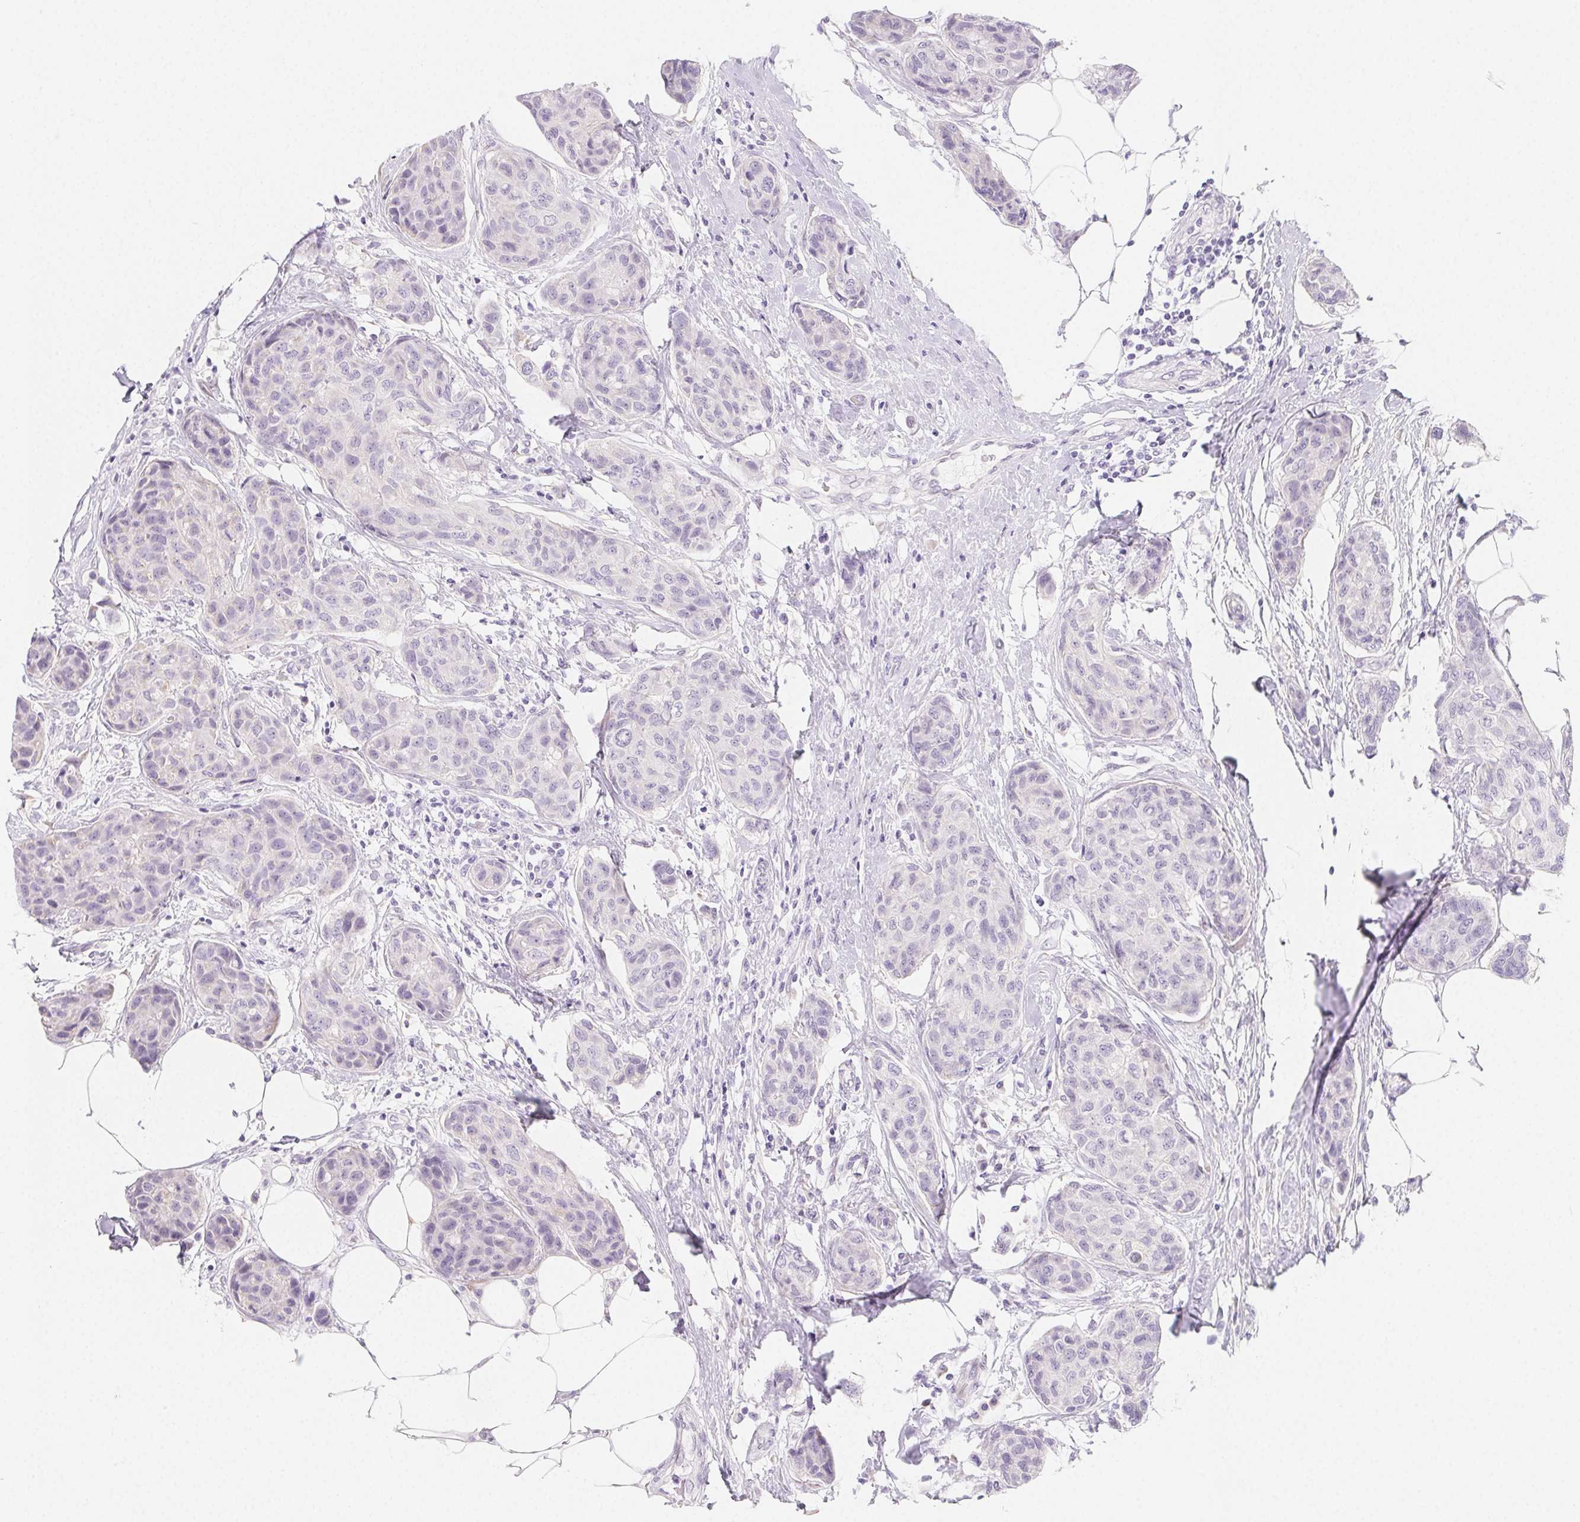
{"staining": {"intensity": "negative", "quantity": "none", "location": "none"}, "tissue": "breast cancer", "cell_type": "Tumor cells", "image_type": "cancer", "snomed": [{"axis": "morphology", "description": "Duct carcinoma"}, {"axis": "topography", "description": "Breast"}], "caption": "IHC of human breast cancer demonstrates no staining in tumor cells.", "gene": "ZBBX", "patient": {"sex": "female", "age": 80}}